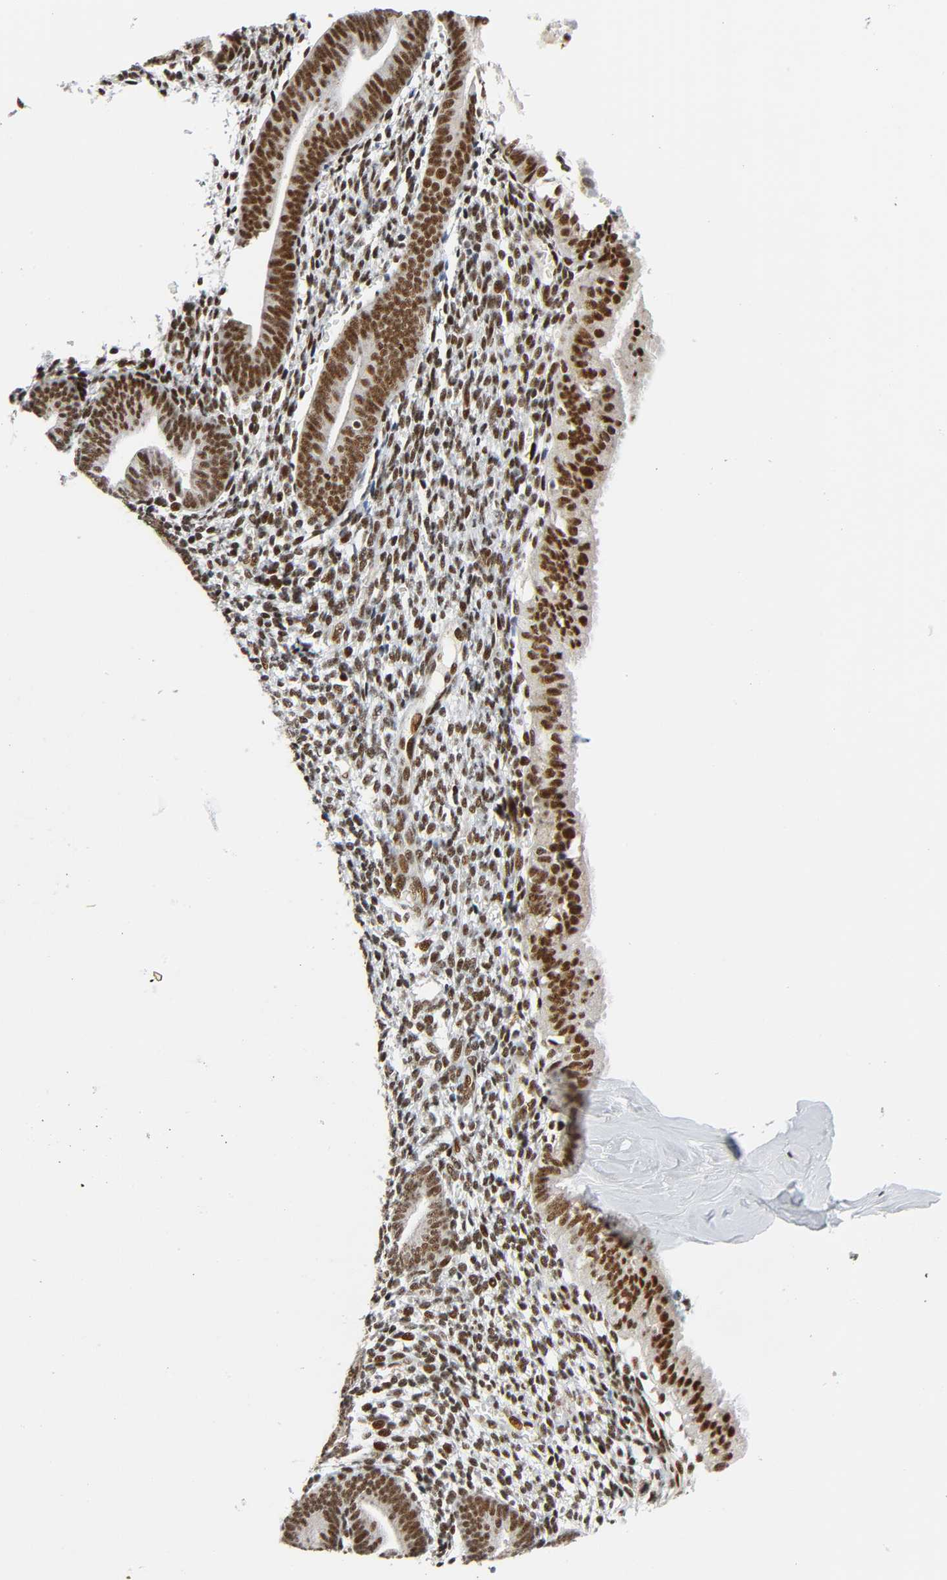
{"staining": {"intensity": "strong", "quantity": ">75%", "location": "nuclear"}, "tissue": "endometrium", "cell_type": "Cells in endometrial stroma", "image_type": "normal", "snomed": [{"axis": "morphology", "description": "Normal tissue, NOS"}, {"axis": "topography", "description": "Smooth muscle"}, {"axis": "topography", "description": "Endometrium"}], "caption": "An immunohistochemistry (IHC) histopathology image of benign tissue is shown. Protein staining in brown highlights strong nuclear positivity in endometrium within cells in endometrial stroma. (brown staining indicates protein expression, while blue staining denotes nuclei).", "gene": "CDK9", "patient": {"sex": "female", "age": 57}}